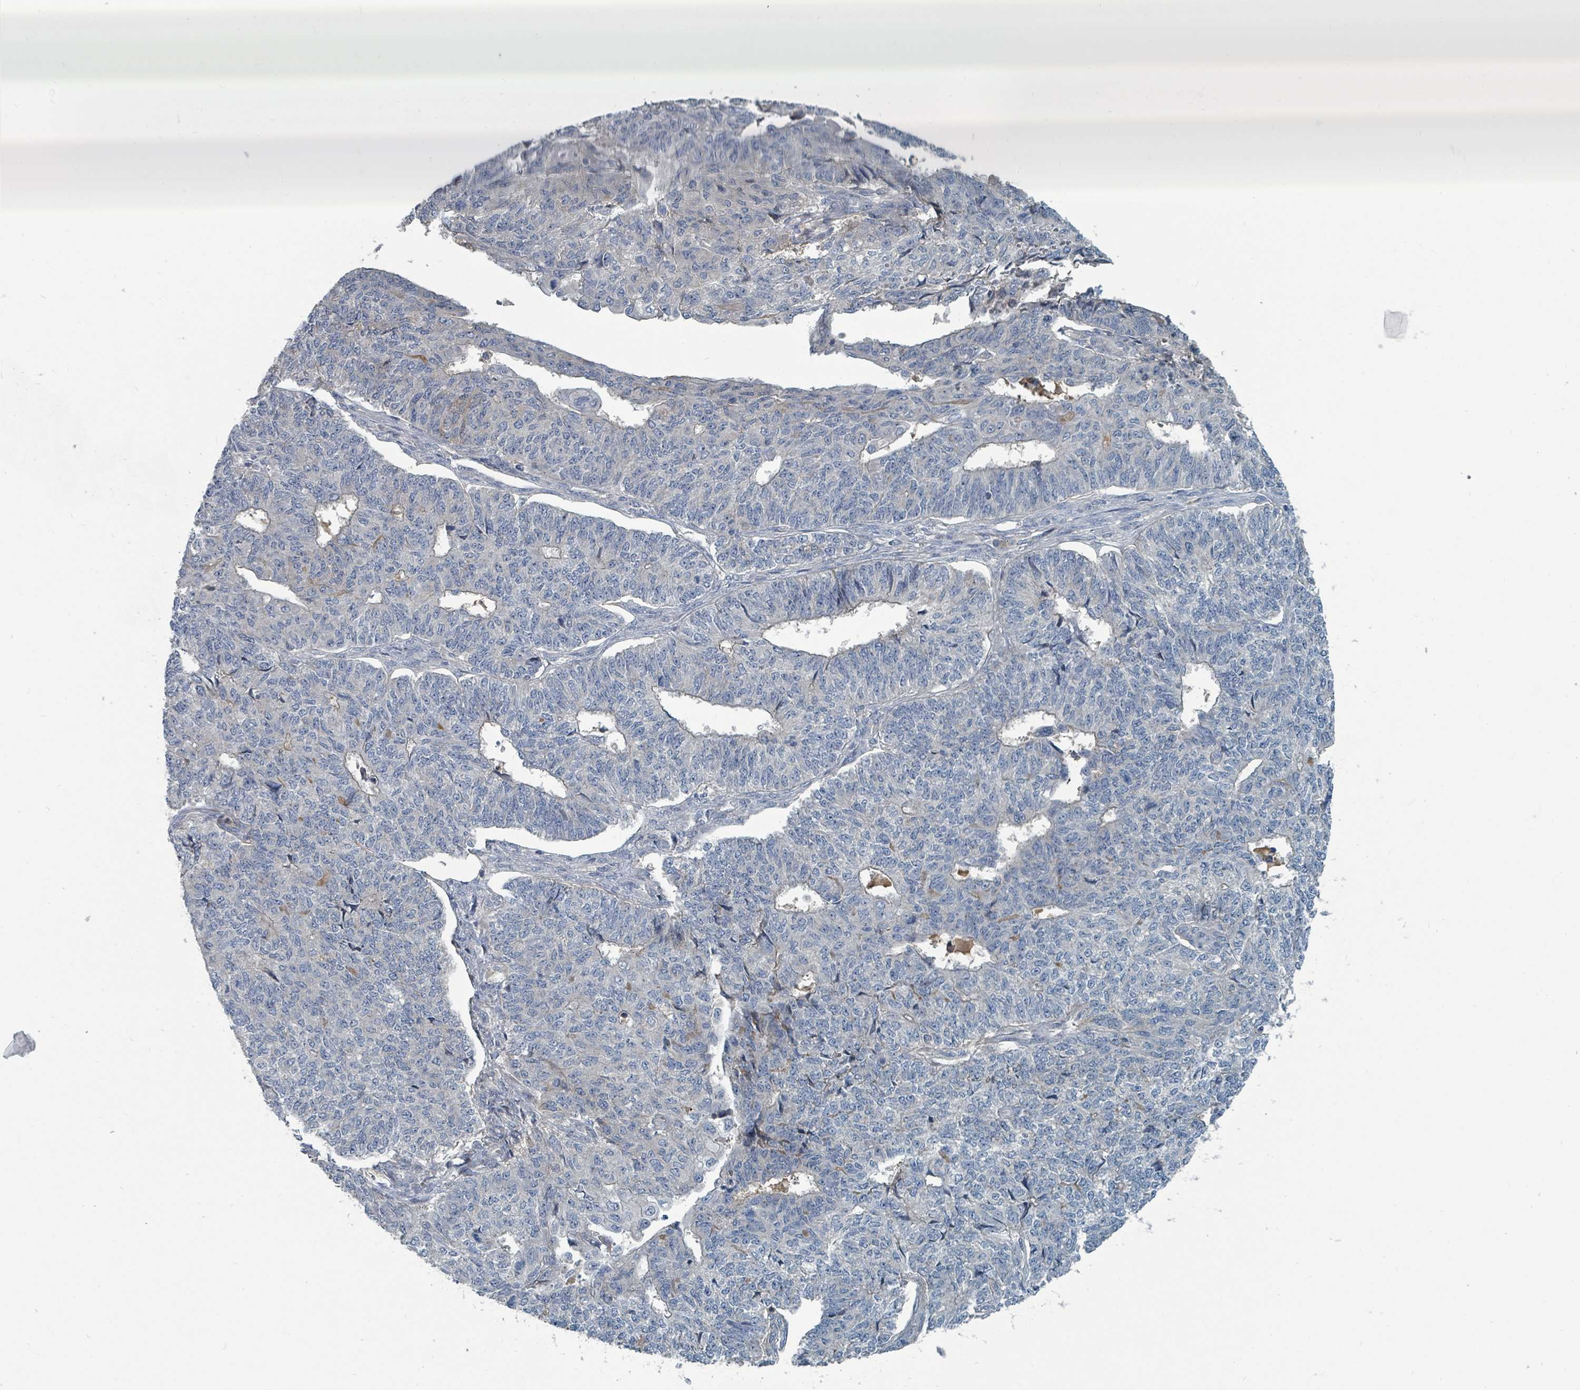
{"staining": {"intensity": "negative", "quantity": "none", "location": "none"}, "tissue": "endometrial cancer", "cell_type": "Tumor cells", "image_type": "cancer", "snomed": [{"axis": "morphology", "description": "Adenocarcinoma, NOS"}, {"axis": "topography", "description": "Endometrium"}], "caption": "Adenocarcinoma (endometrial) was stained to show a protein in brown. There is no significant positivity in tumor cells.", "gene": "SLC44A5", "patient": {"sex": "female", "age": 32}}